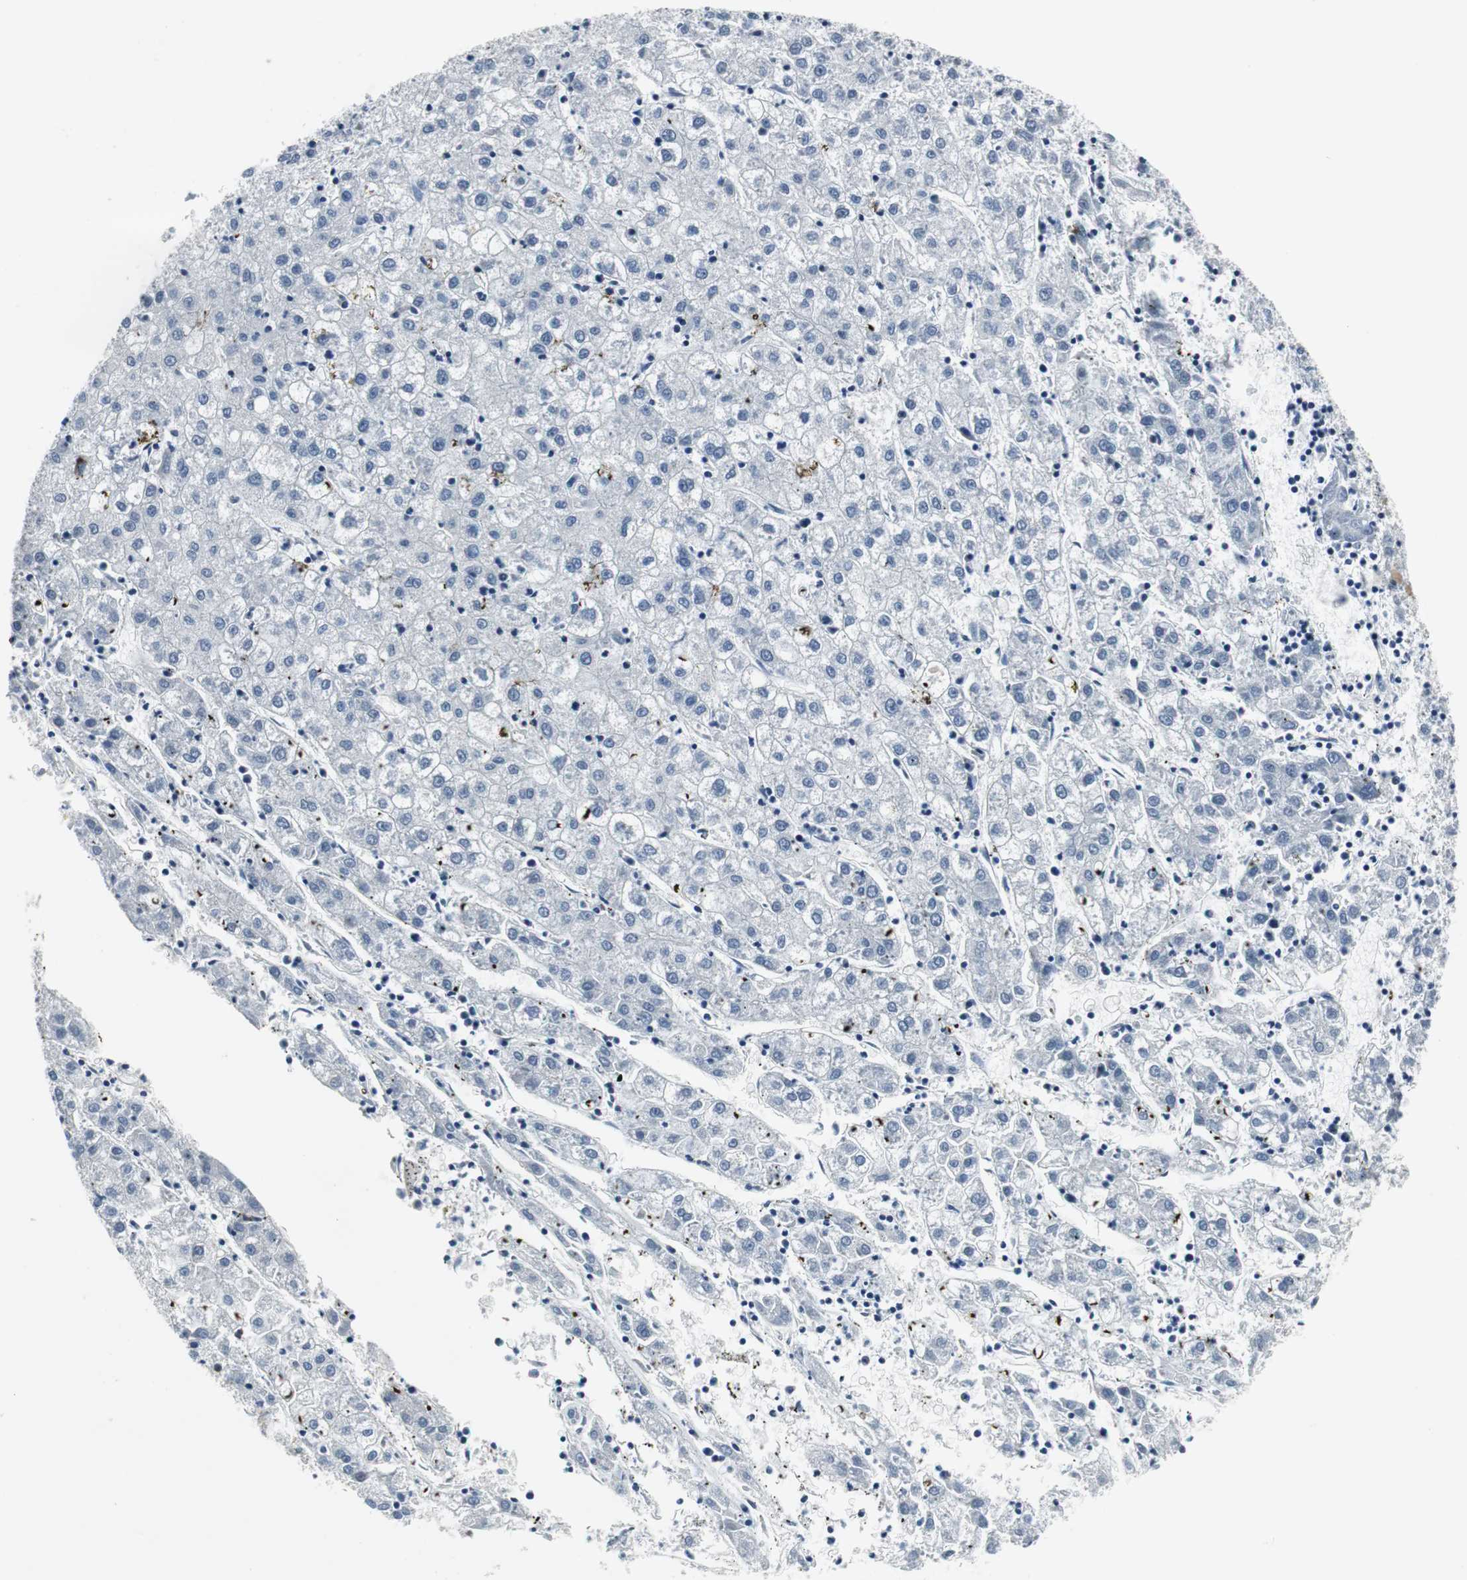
{"staining": {"intensity": "negative", "quantity": "none", "location": "none"}, "tissue": "liver cancer", "cell_type": "Tumor cells", "image_type": "cancer", "snomed": [{"axis": "morphology", "description": "Carcinoma, Hepatocellular, NOS"}, {"axis": "topography", "description": "Liver"}], "caption": "Immunohistochemistry (IHC) micrograph of neoplastic tissue: human liver cancer (hepatocellular carcinoma) stained with DAB demonstrates no significant protein expression in tumor cells.", "gene": "ELK1", "patient": {"sex": "male", "age": 72}}